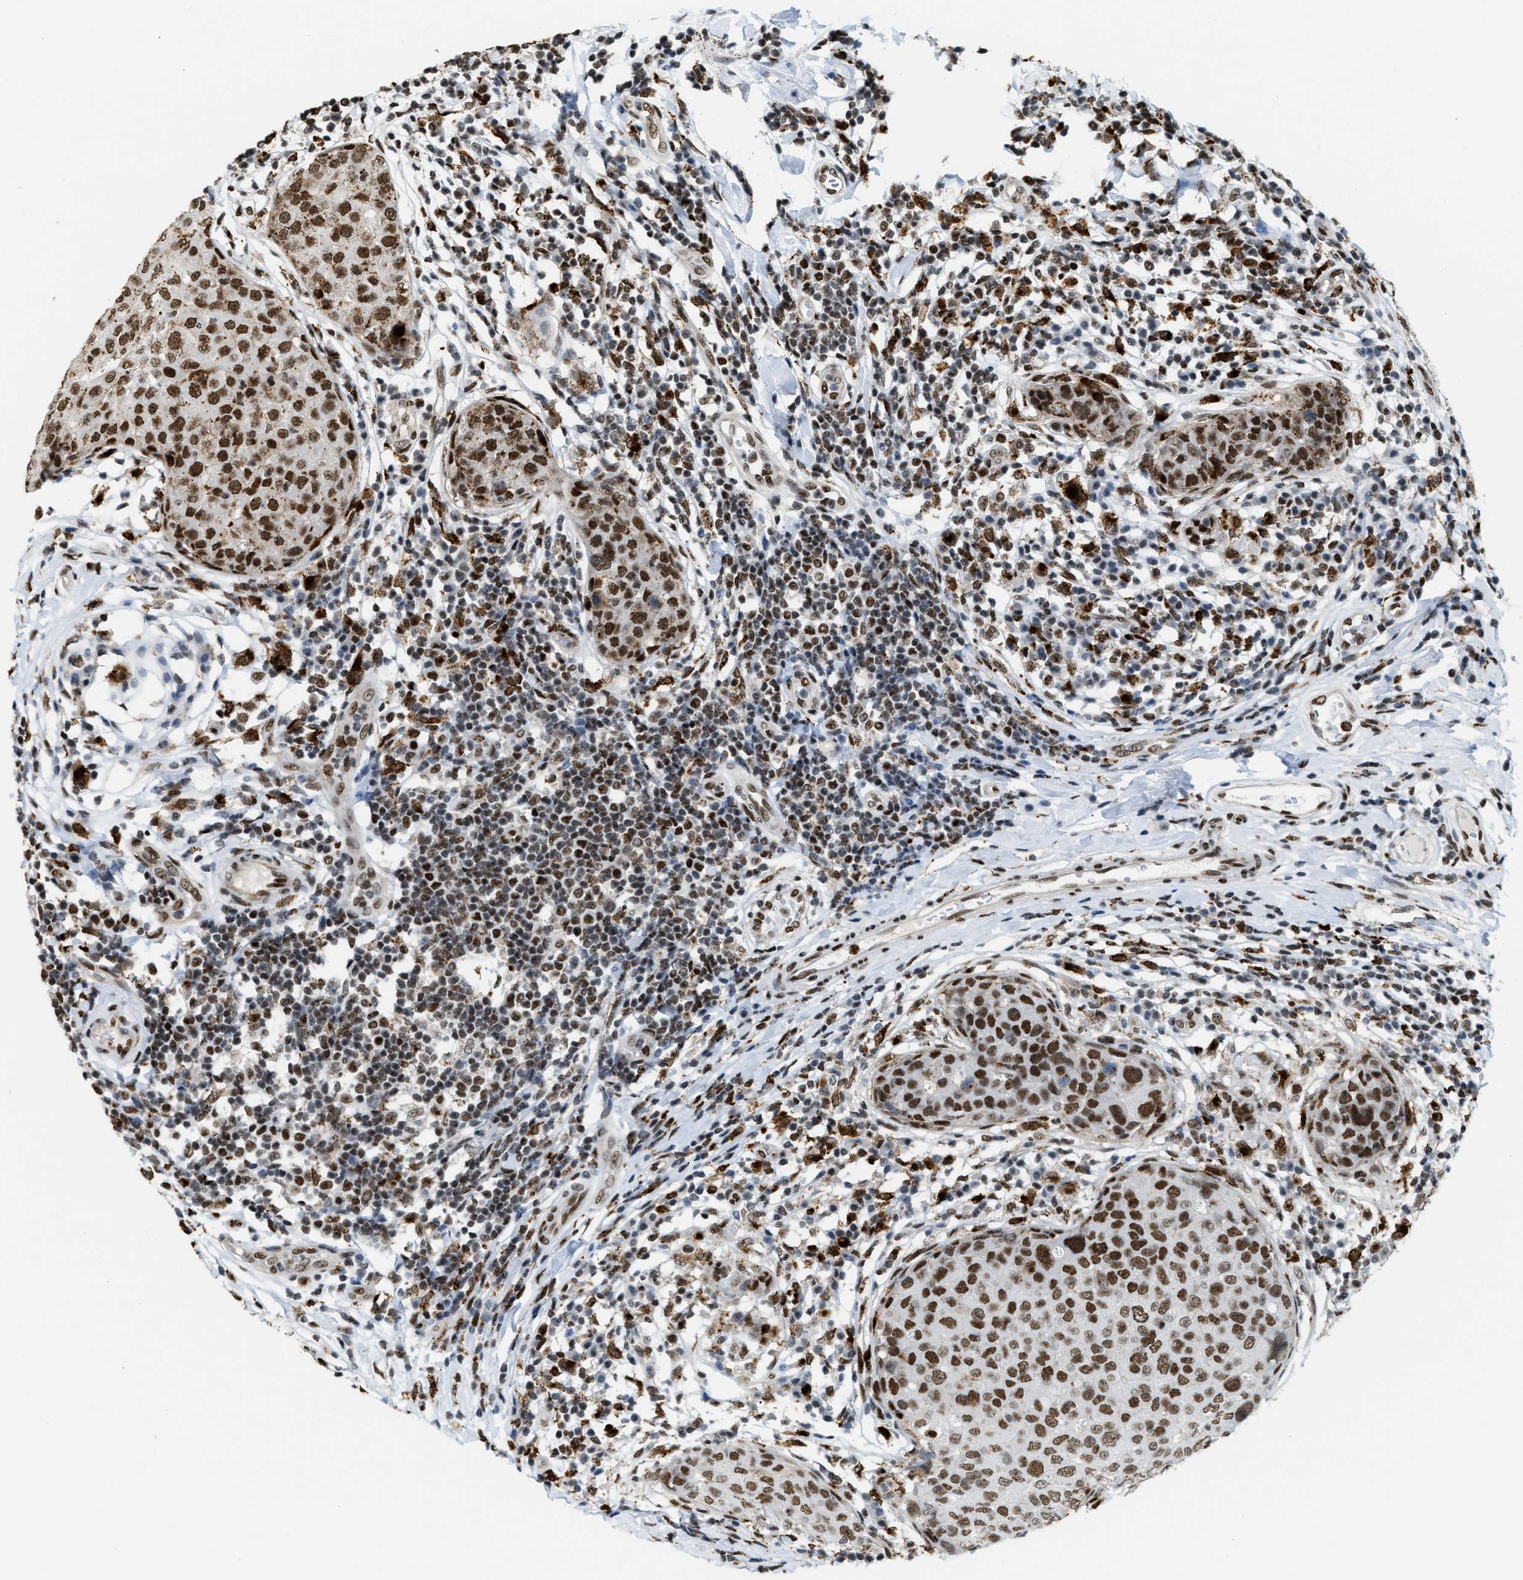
{"staining": {"intensity": "moderate", "quantity": ">75%", "location": "cytoplasmic/membranous,nuclear"}, "tissue": "breast cancer", "cell_type": "Tumor cells", "image_type": "cancer", "snomed": [{"axis": "morphology", "description": "Duct carcinoma"}, {"axis": "topography", "description": "Breast"}], "caption": "IHC image of neoplastic tissue: human breast intraductal carcinoma stained using immunohistochemistry reveals medium levels of moderate protein expression localized specifically in the cytoplasmic/membranous and nuclear of tumor cells, appearing as a cytoplasmic/membranous and nuclear brown color.", "gene": "NUMA1", "patient": {"sex": "female", "age": 27}}